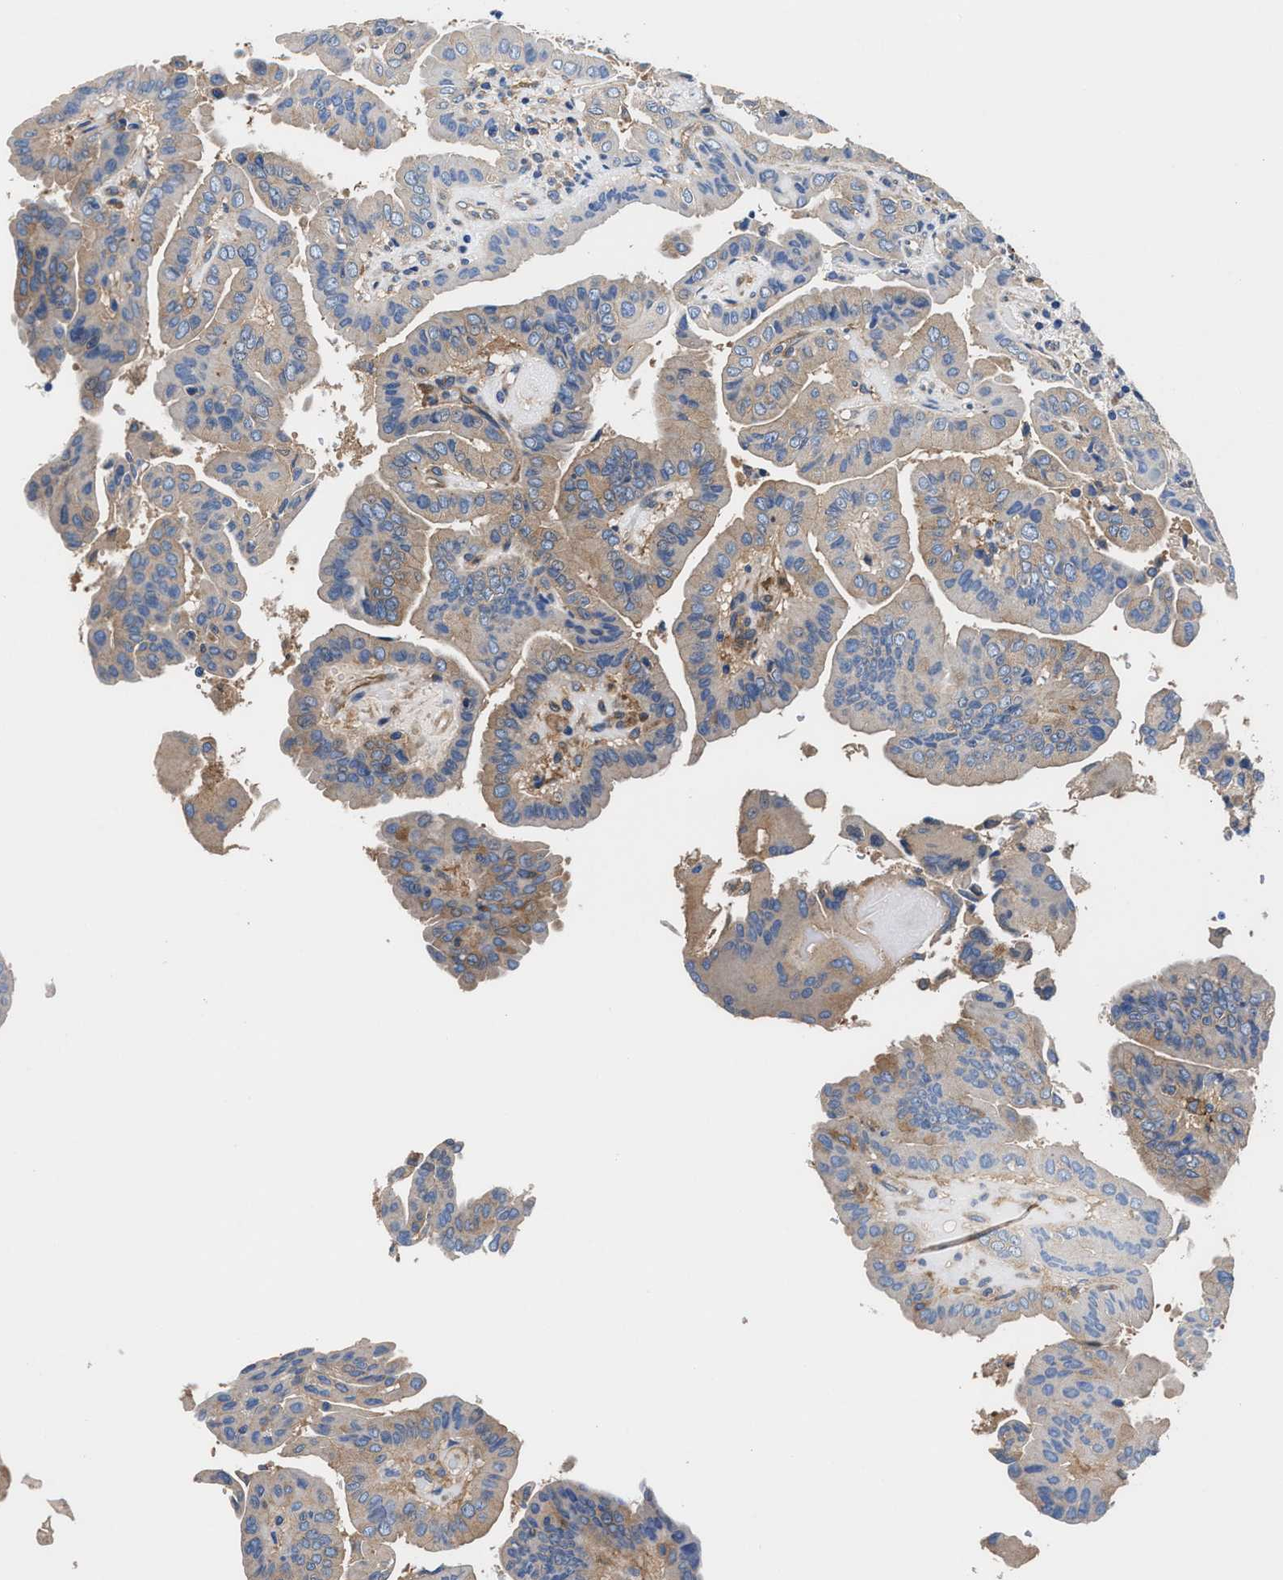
{"staining": {"intensity": "weak", "quantity": "25%-75%", "location": "cytoplasmic/membranous"}, "tissue": "thyroid cancer", "cell_type": "Tumor cells", "image_type": "cancer", "snomed": [{"axis": "morphology", "description": "Papillary adenocarcinoma, NOS"}, {"axis": "topography", "description": "Thyroid gland"}], "caption": "High-magnification brightfield microscopy of thyroid papillary adenocarcinoma stained with DAB (3,3'-diaminobenzidine) (brown) and counterstained with hematoxylin (blue). tumor cells exhibit weak cytoplasmic/membranous staining is identified in about25%-75% of cells.", "gene": "SH3GL1", "patient": {"sex": "male", "age": 33}}